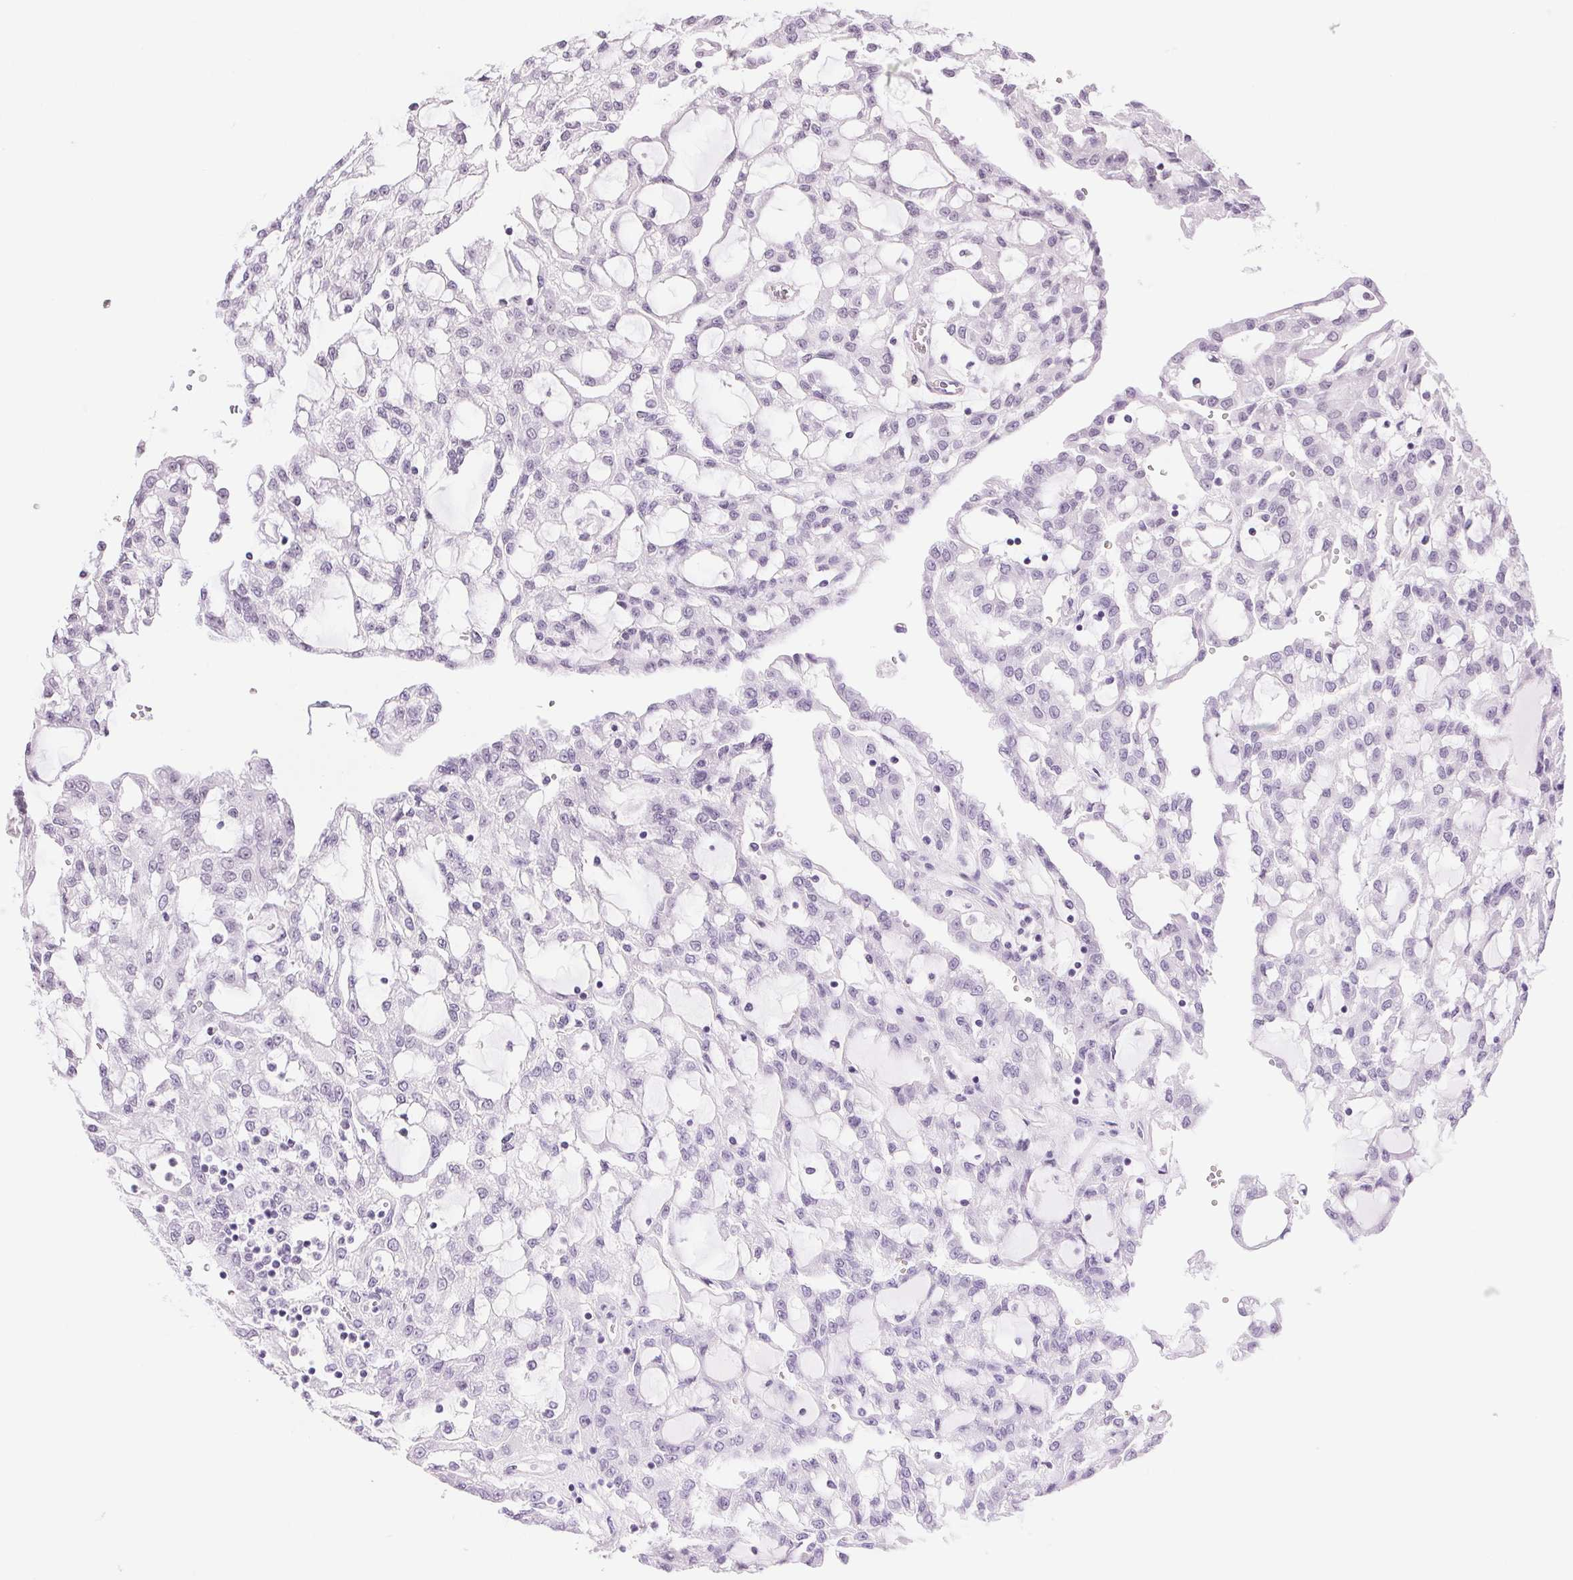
{"staining": {"intensity": "negative", "quantity": "none", "location": "none"}, "tissue": "renal cancer", "cell_type": "Tumor cells", "image_type": "cancer", "snomed": [{"axis": "morphology", "description": "Adenocarcinoma, NOS"}, {"axis": "topography", "description": "Kidney"}], "caption": "An immunohistochemistry (IHC) image of renal cancer is shown. There is no staining in tumor cells of renal cancer. (Brightfield microscopy of DAB IHC at high magnification).", "gene": "RPRD1B", "patient": {"sex": "male", "age": 63}}